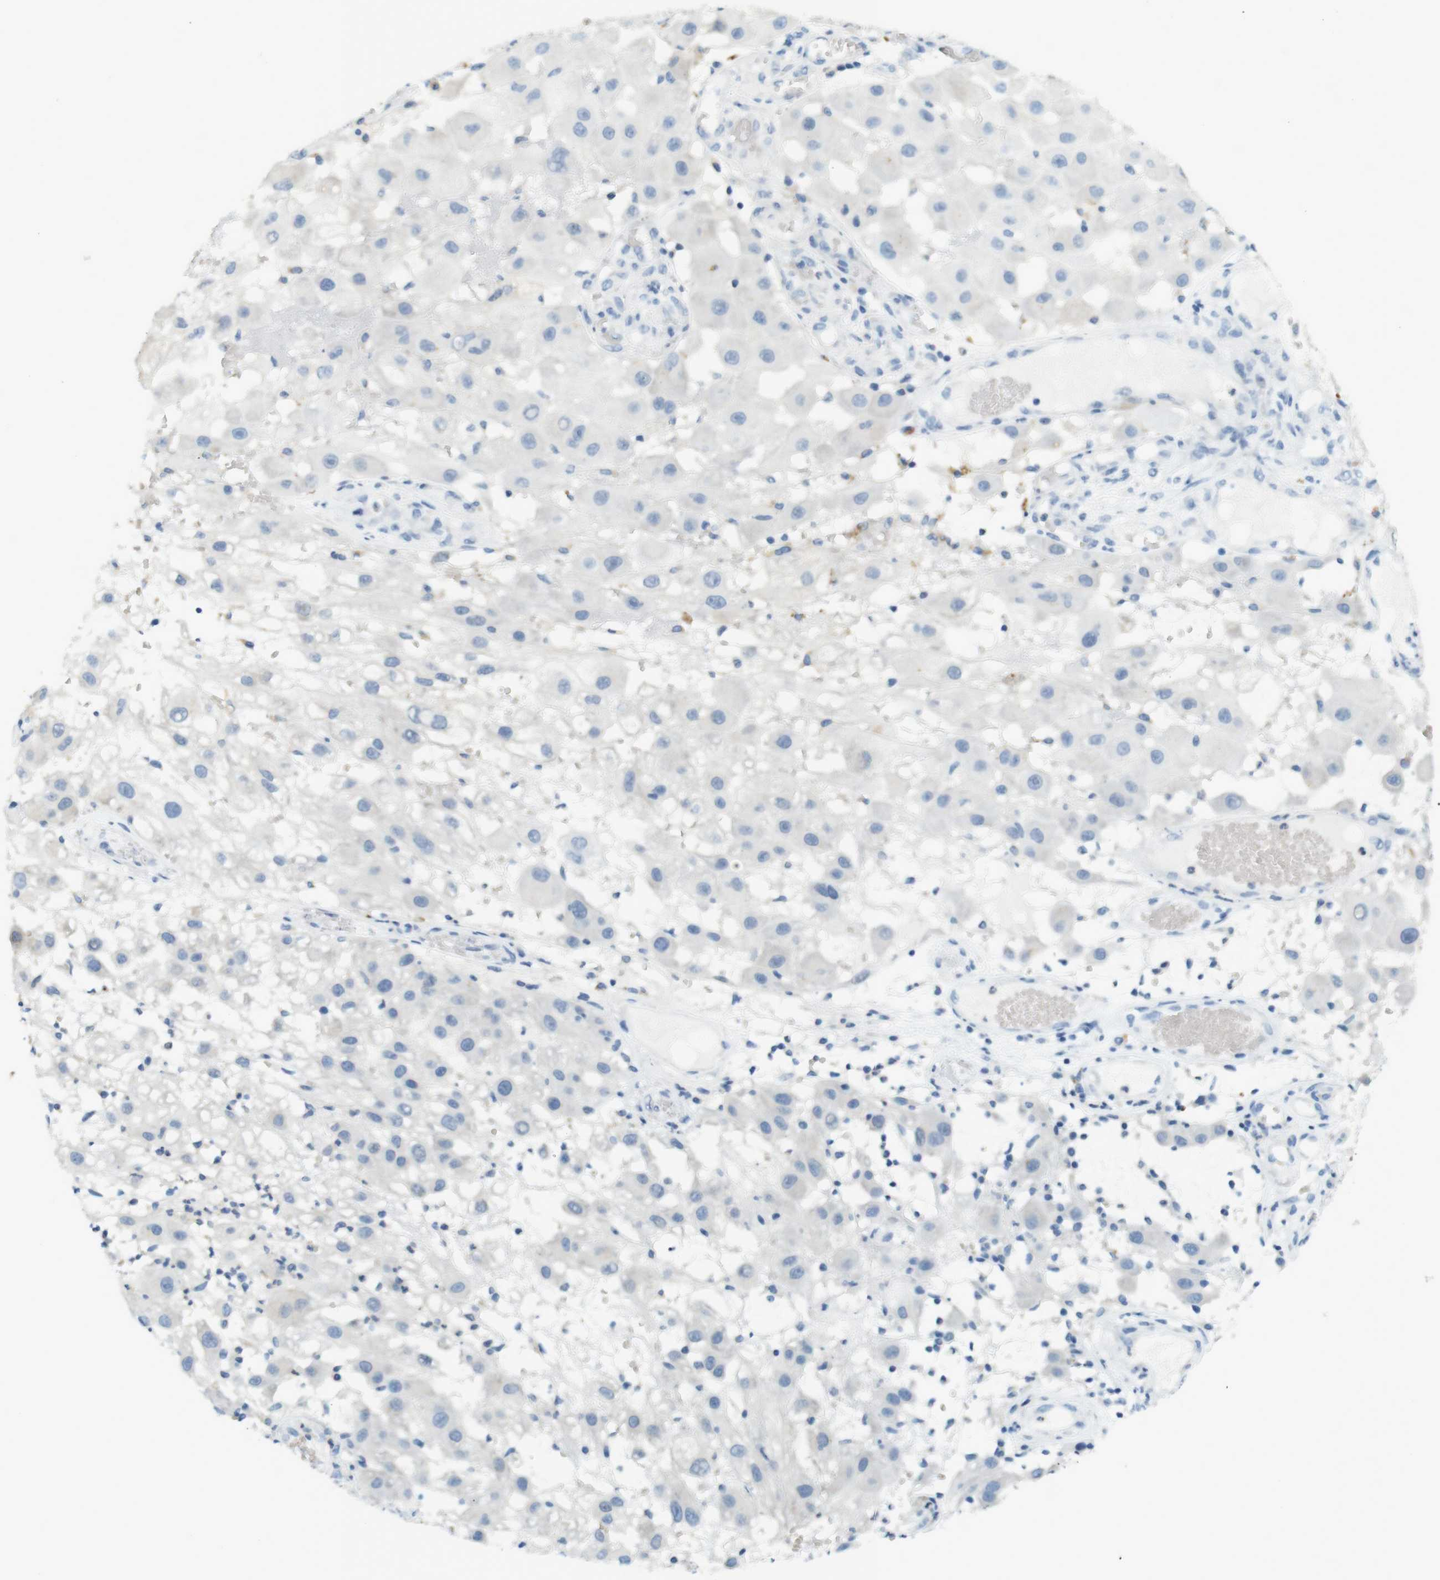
{"staining": {"intensity": "negative", "quantity": "none", "location": "none"}, "tissue": "melanoma", "cell_type": "Tumor cells", "image_type": "cancer", "snomed": [{"axis": "morphology", "description": "Malignant melanoma, NOS"}, {"axis": "topography", "description": "Skin"}], "caption": "Malignant melanoma was stained to show a protein in brown. There is no significant staining in tumor cells. (Stains: DAB (3,3'-diaminobenzidine) immunohistochemistry (IHC) with hematoxylin counter stain, Microscopy: brightfield microscopy at high magnification).", "gene": "LRRK2", "patient": {"sex": "female", "age": 81}}